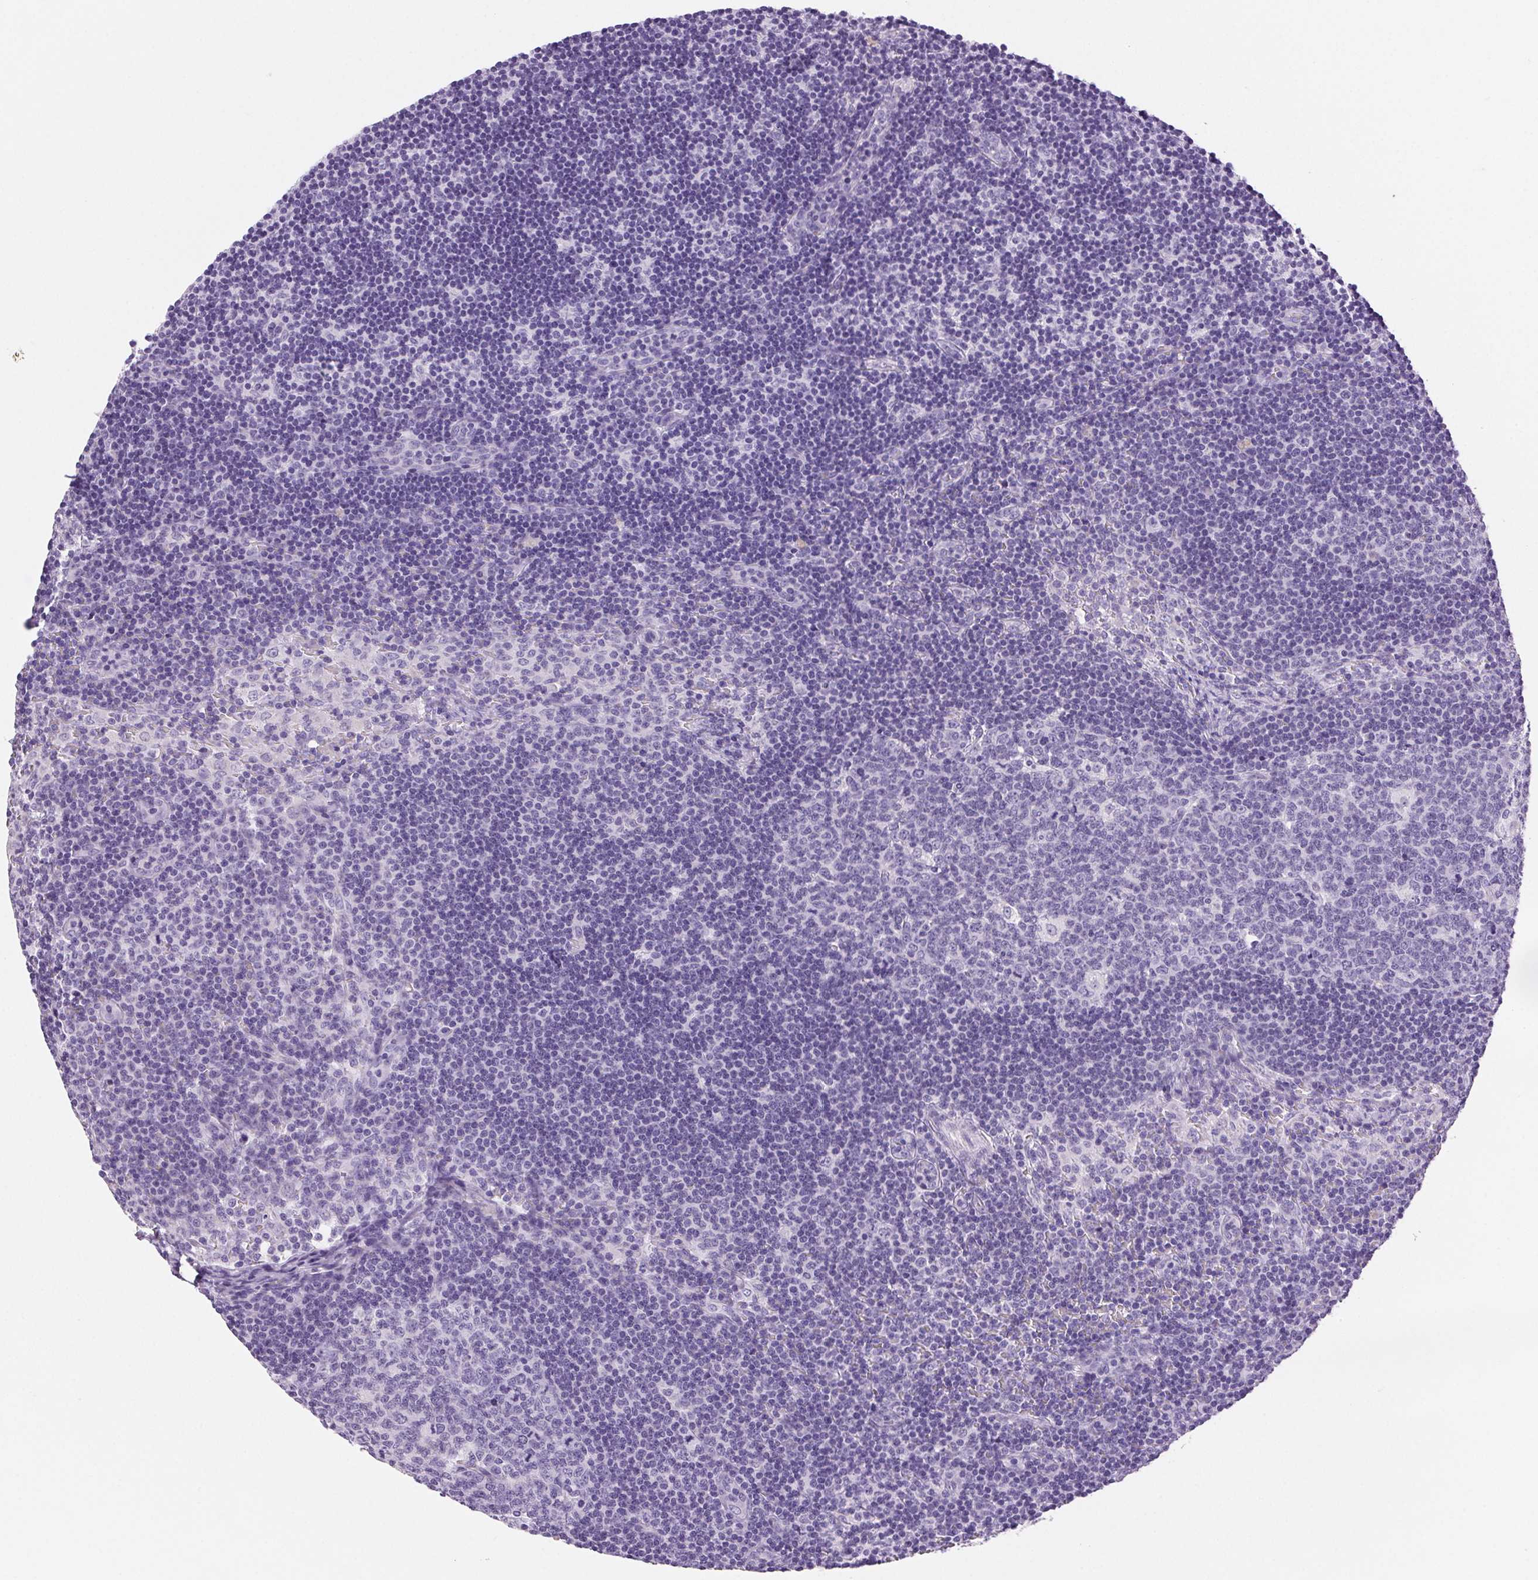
{"staining": {"intensity": "negative", "quantity": "none", "location": "none"}, "tissue": "lymph node", "cell_type": "Germinal center cells", "image_type": "normal", "snomed": [{"axis": "morphology", "description": "Normal tissue, NOS"}, {"axis": "topography", "description": "Lymph node"}], "caption": "An immunohistochemistry (IHC) histopathology image of benign lymph node is shown. There is no staining in germinal center cells of lymph node.", "gene": "ARHGAP11B", "patient": {"sex": "female", "age": 41}}